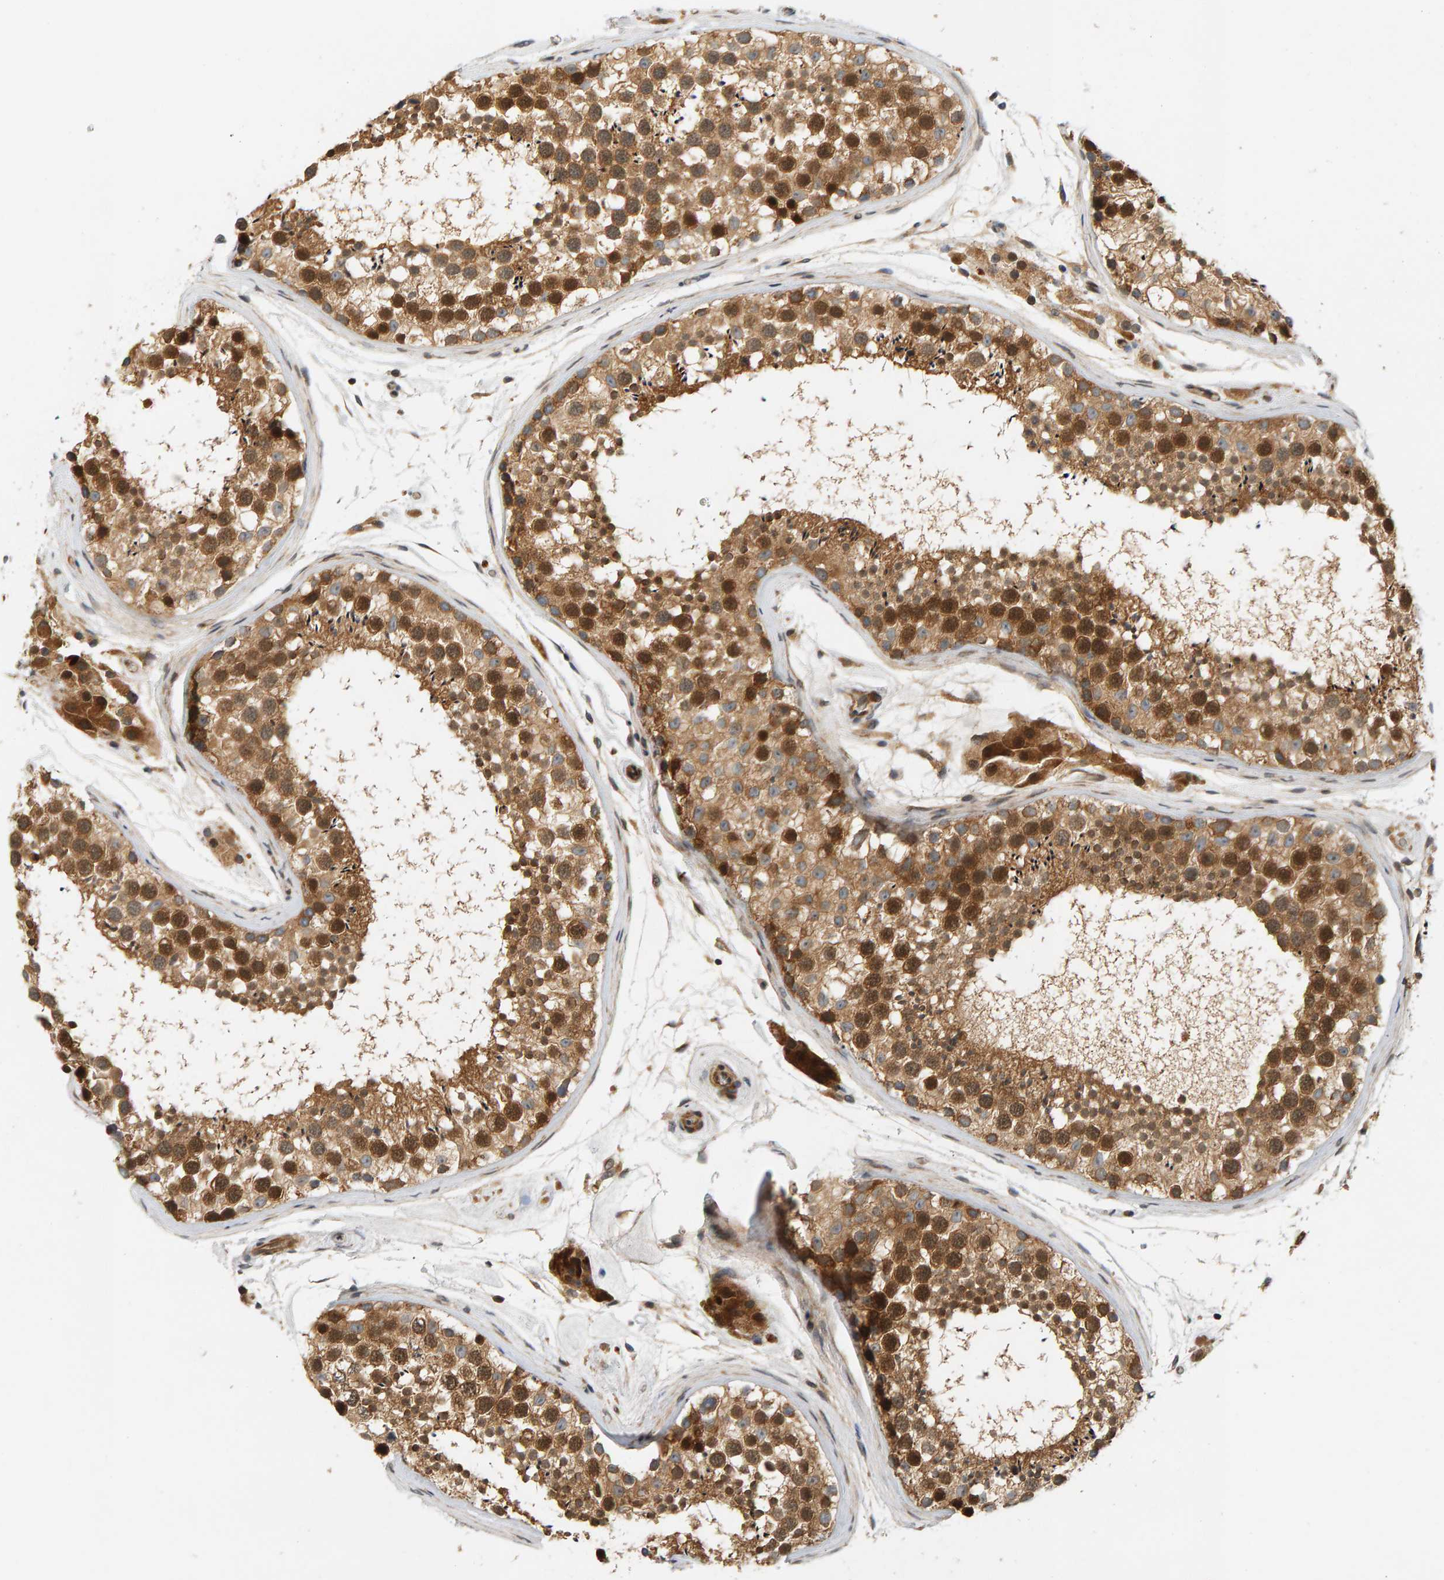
{"staining": {"intensity": "strong", "quantity": "25%-75%", "location": "cytoplasmic/membranous,nuclear"}, "tissue": "testis", "cell_type": "Cells in seminiferous ducts", "image_type": "normal", "snomed": [{"axis": "morphology", "description": "Normal tissue, NOS"}, {"axis": "topography", "description": "Testis"}], "caption": "Normal testis reveals strong cytoplasmic/membranous,nuclear positivity in about 25%-75% of cells in seminiferous ducts, visualized by immunohistochemistry. The protein is stained brown, and the nuclei are stained in blue (DAB IHC with brightfield microscopy, high magnification).", "gene": "BAHCC1", "patient": {"sex": "male", "age": 46}}